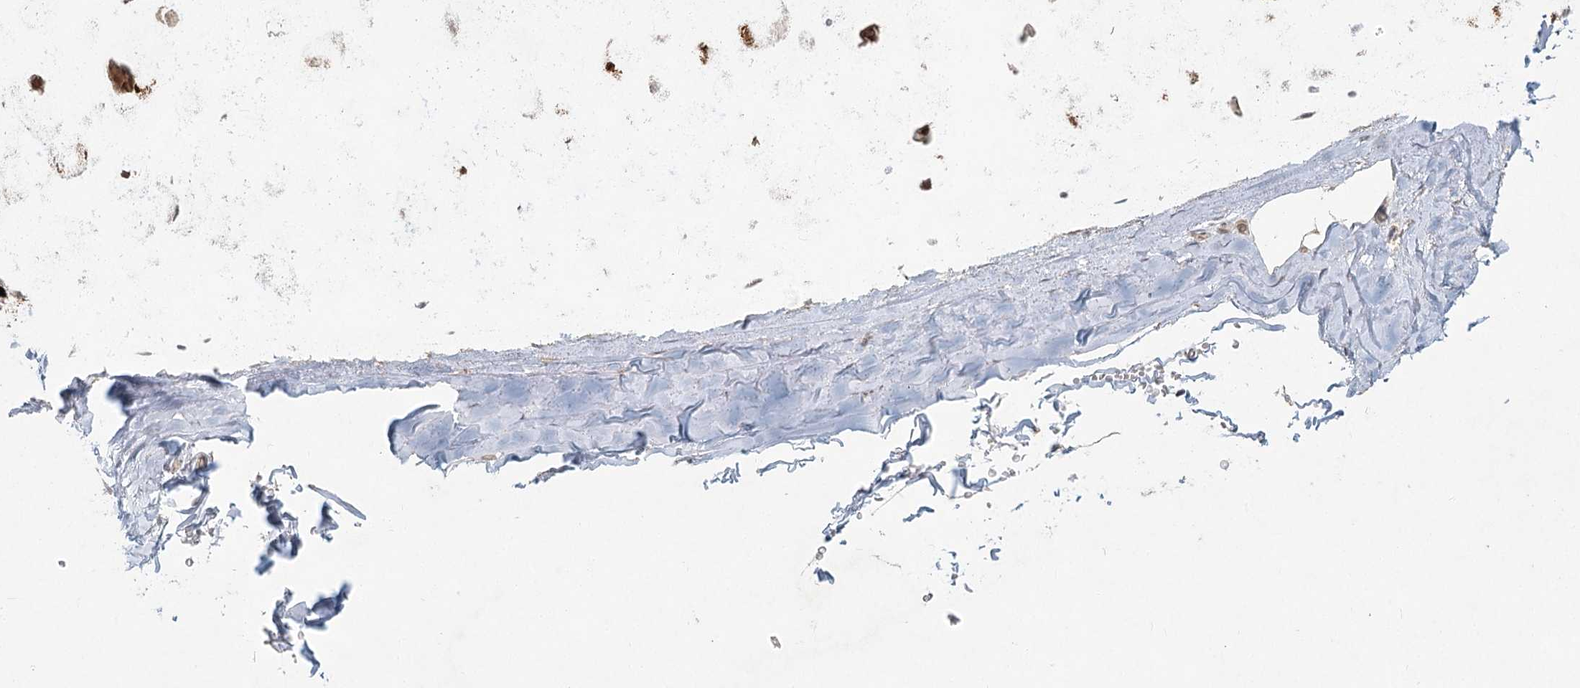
{"staining": {"intensity": "negative", "quantity": "none", "location": "none"}, "tissue": "adipose tissue", "cell_type": "Adipocytes", "image_type": "normal", "snomed": [{"axis": "morphology", "description": "Normal tissue, NOS"}, {"axis": "topography", "description": "Lymph node"}, {"axis": "topography", "description": "Bronchus"}], "caption": "Immunohistochemistry histopathology image of normal adipose tissue stained for a protein (brown), which shows no expression in adipocytes. The staining is performed using DAB (3,3'-diaminobenzidine) brown chromogen with nuclei counter-stained in using hematoxylin.", "gene": "LRP2BP", "patient": {"sex": "male", "age": 63}}